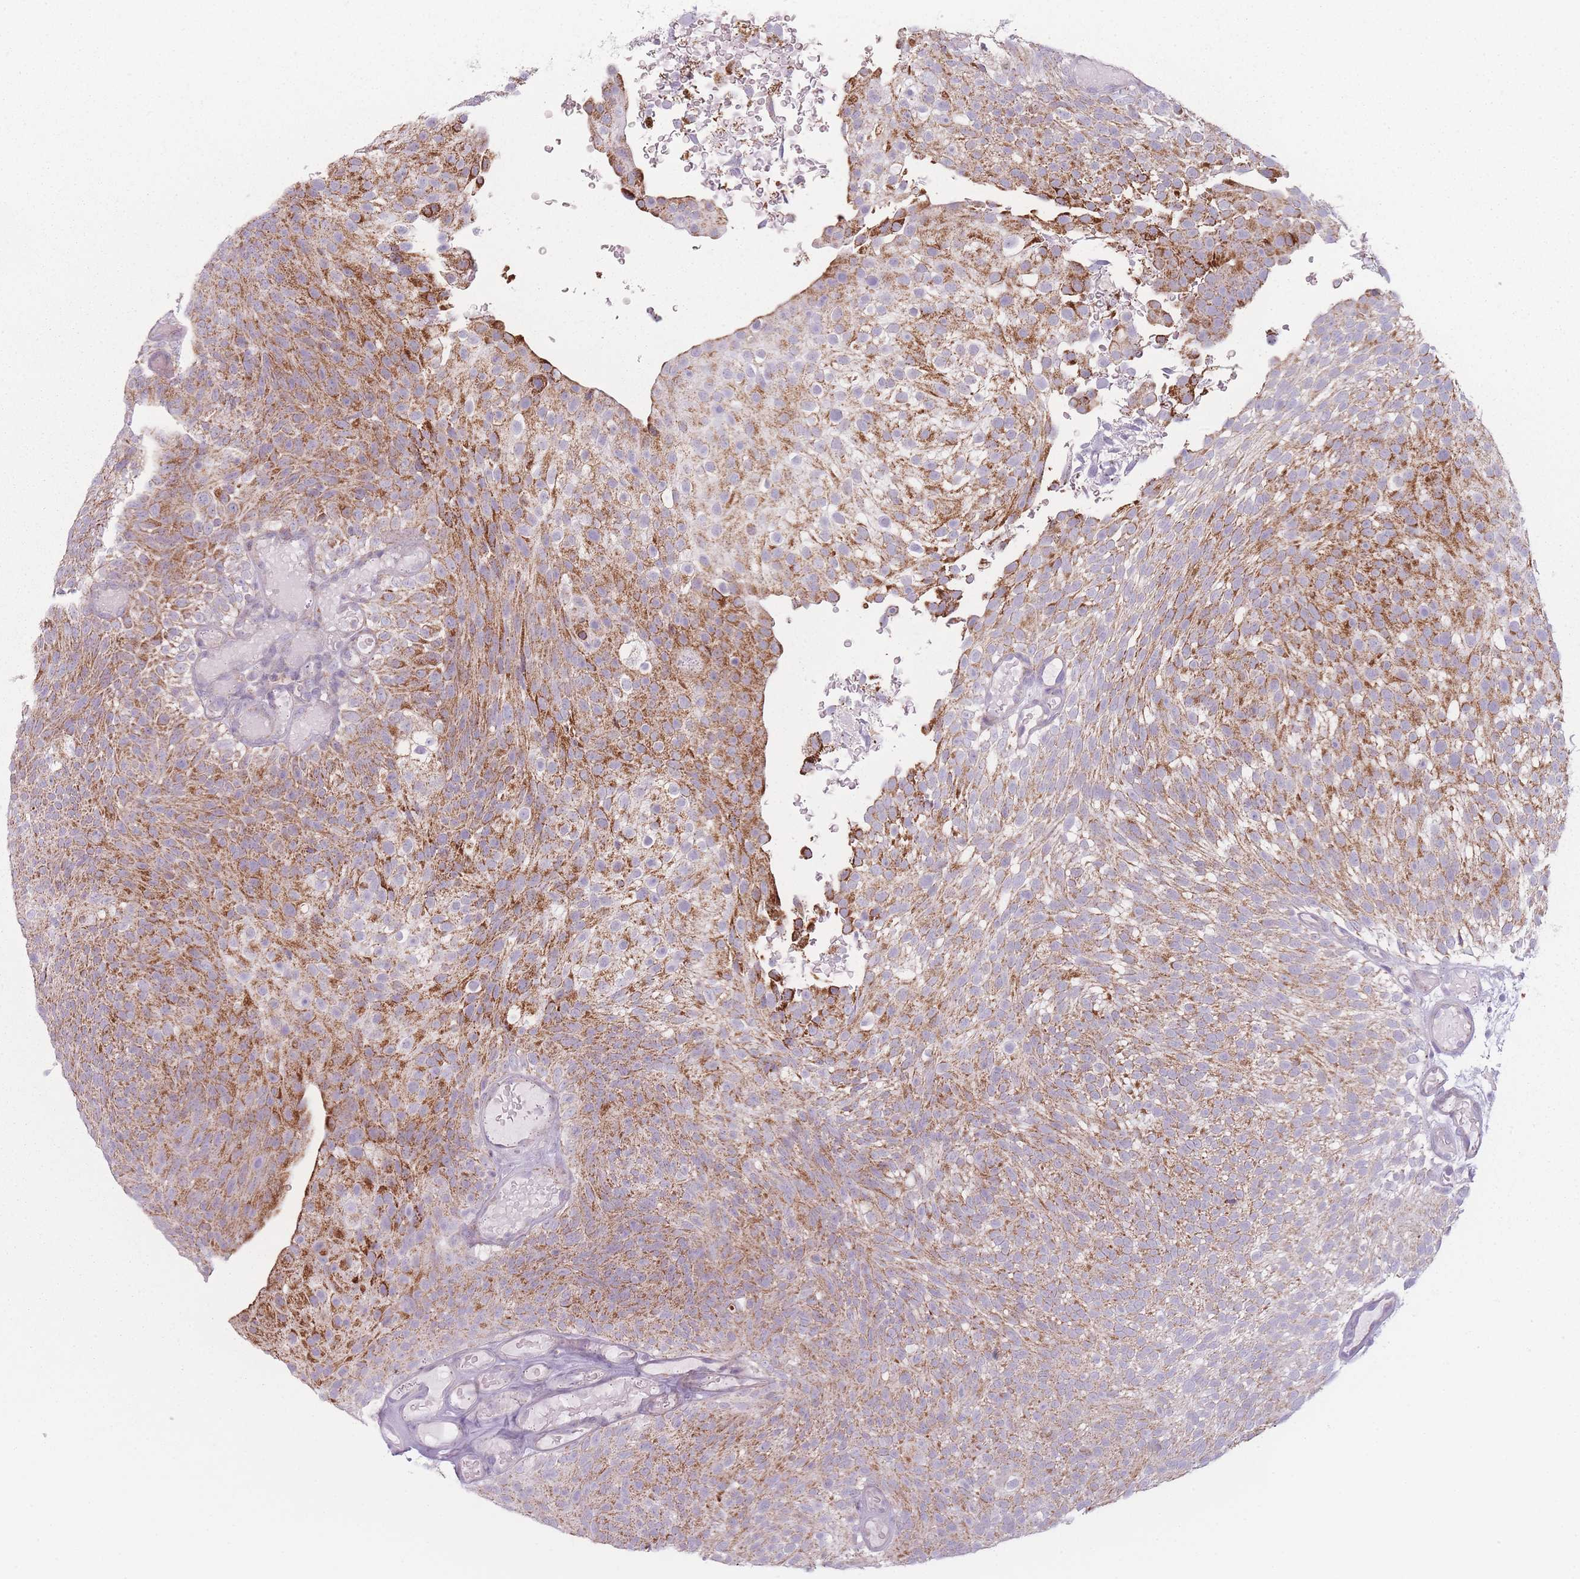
{"staining": {"intensity": "moderate", "quantity": ">75%", "location": "cytoplasmic/membranous"}, "tissue": "urothelial cancer", "cell_type": "Tumor cells", "image_type": "cancer", "snomed": [{"axis": "morphology", "description": "Urothelial carcinoma, Low grade"}, {"axis": "topography", "description": "Urinary bladder"}], "caption": "High-power microscopy captured an immunohistochemistry (IHC) histopathology image of low-grade urothelial carcinoma, revealing moderate cytoplasmic/membranous expression in about >75% of tumor cells.", "gene": "DCHS1", "patient": {"sex": "male", "age": 78}}